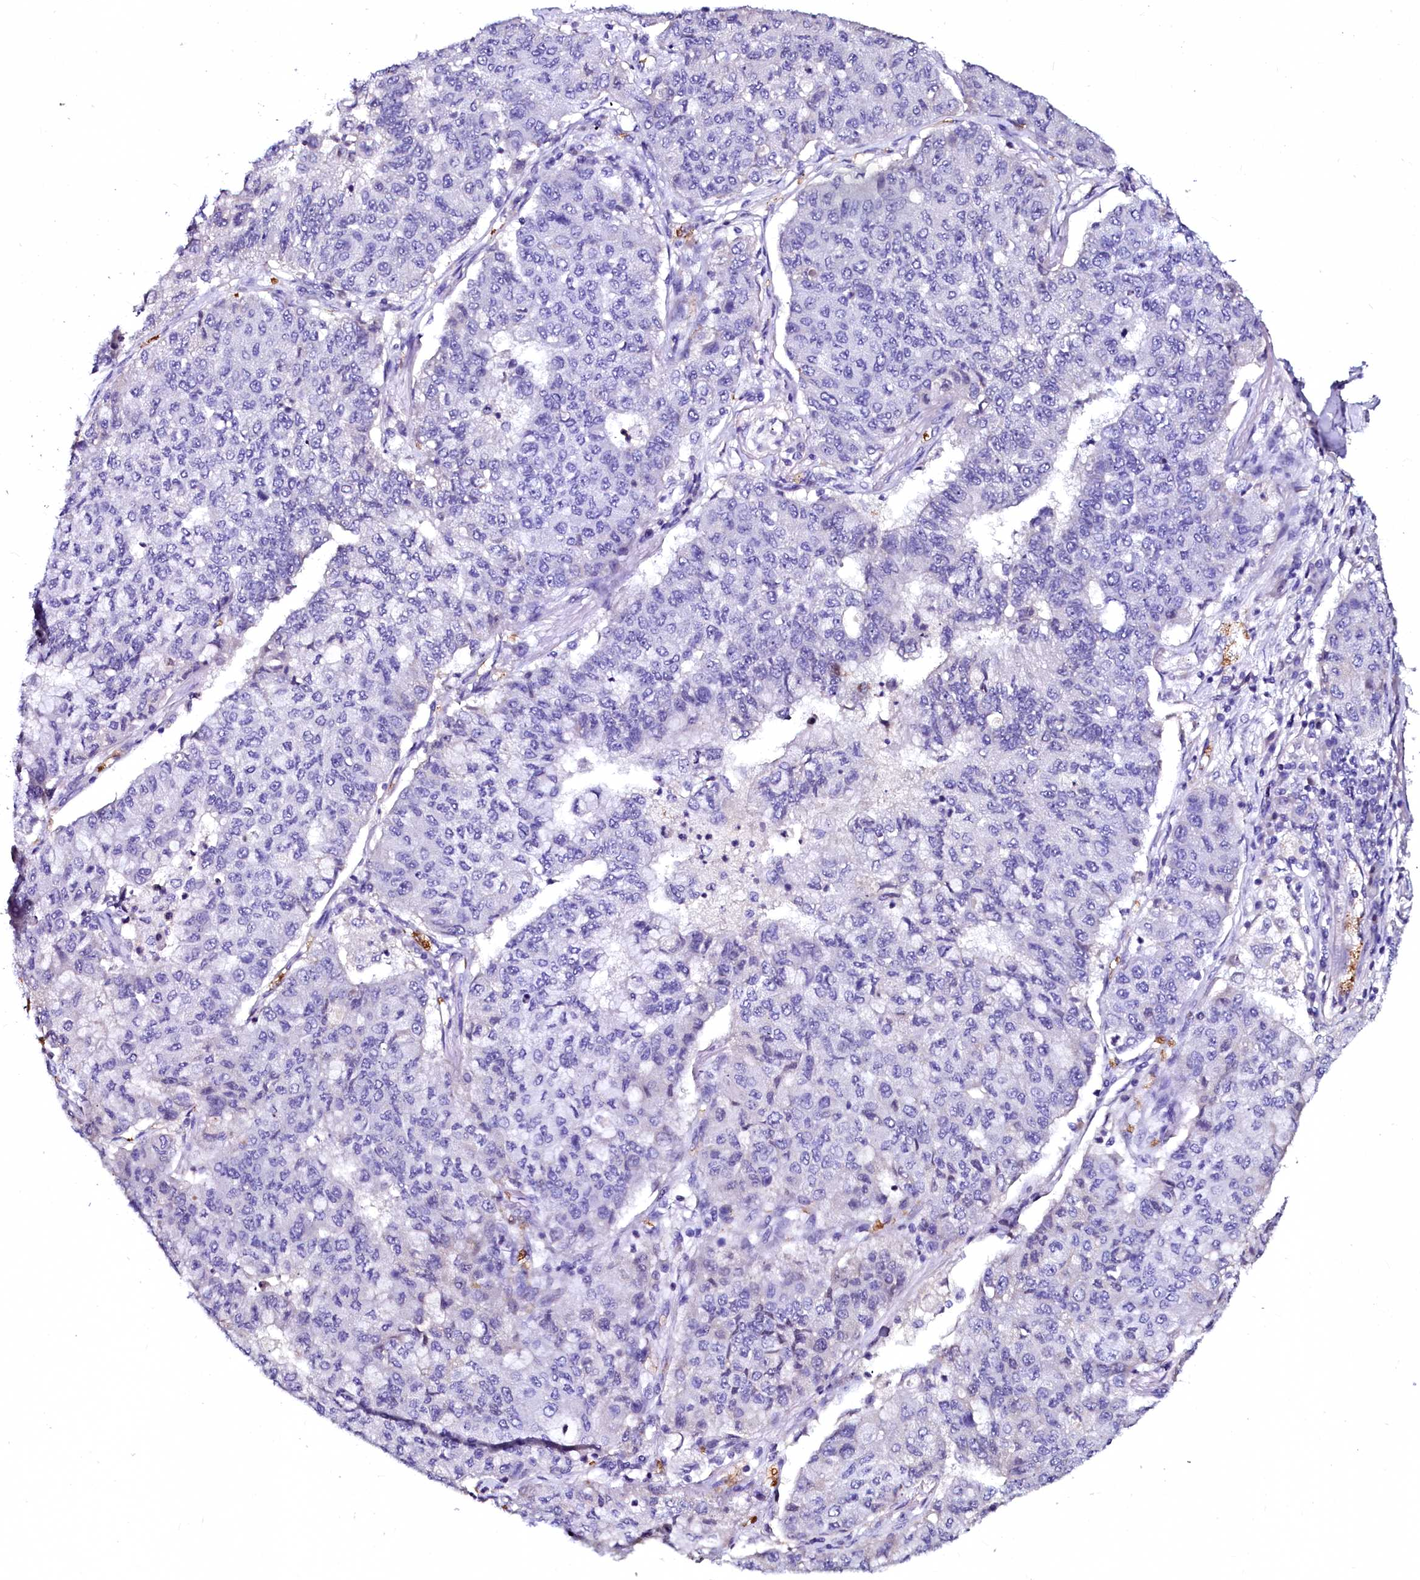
{"staining": {"intensity": "negative", "quantity": "none", "location": "none"}, "tissue": "lung cancer", "cell_type": "Tumor cells", "image_type": "cancer", "snomed": [{"axis": "morphology", "description": "Squamous cell carcinoma, NOS"}, {"axis": "topography", "description": "Lung"}], "caption": "A micrograph of human squamous cell carcinoma (lung) is negative for staining in tumor cells.", "gene": "CTDSPL2", "patient": {"sex": "male", "age": 74}}